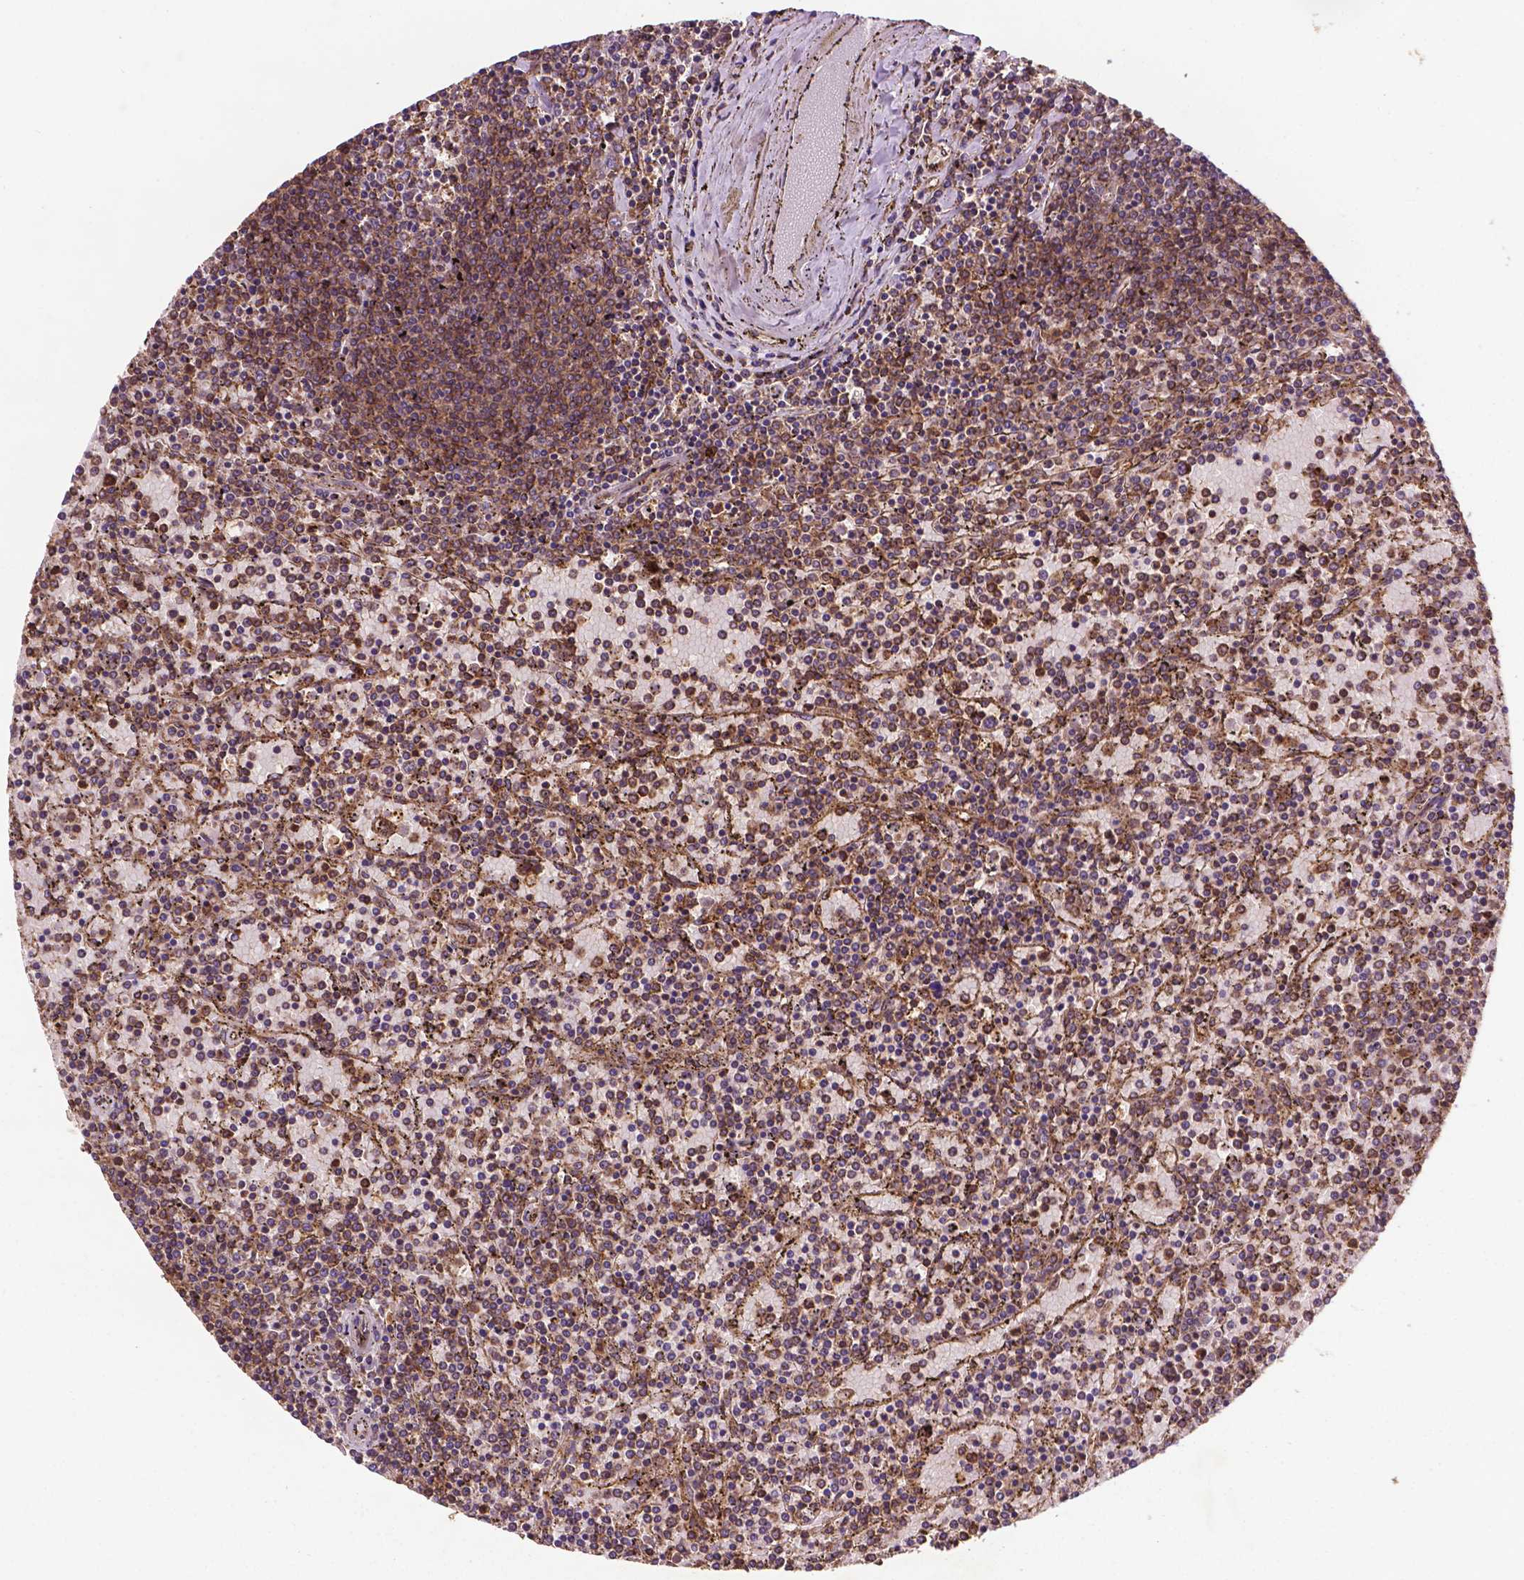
{"staining": {"intensity": "moderate", "quantity": ">75%", "location": "cytoplasmic/membranous"}, "tissue": "lymphoma", "cell_type": "Tumor cells", "image_type": "cancer", "snomed": [{"axis": "morphology", "description": "Malignant lymphoma, non-Hodgkin's type, Low grade"}, {"axis": "topography", "description": "Spleen"}], "caption": "A histopathology image of lymphoma stained for a protein shows moderate cytoplasmic/membranous brown staining in tumor cells. The protein is stained brown, and the nuclei are stained in blue (DAB (3,3'-diaminobenzidine) IHC with brightfield microscopy, high magnification).", "gene": "CCDC71L", "patient": {"sex": "female", "age": 77}}